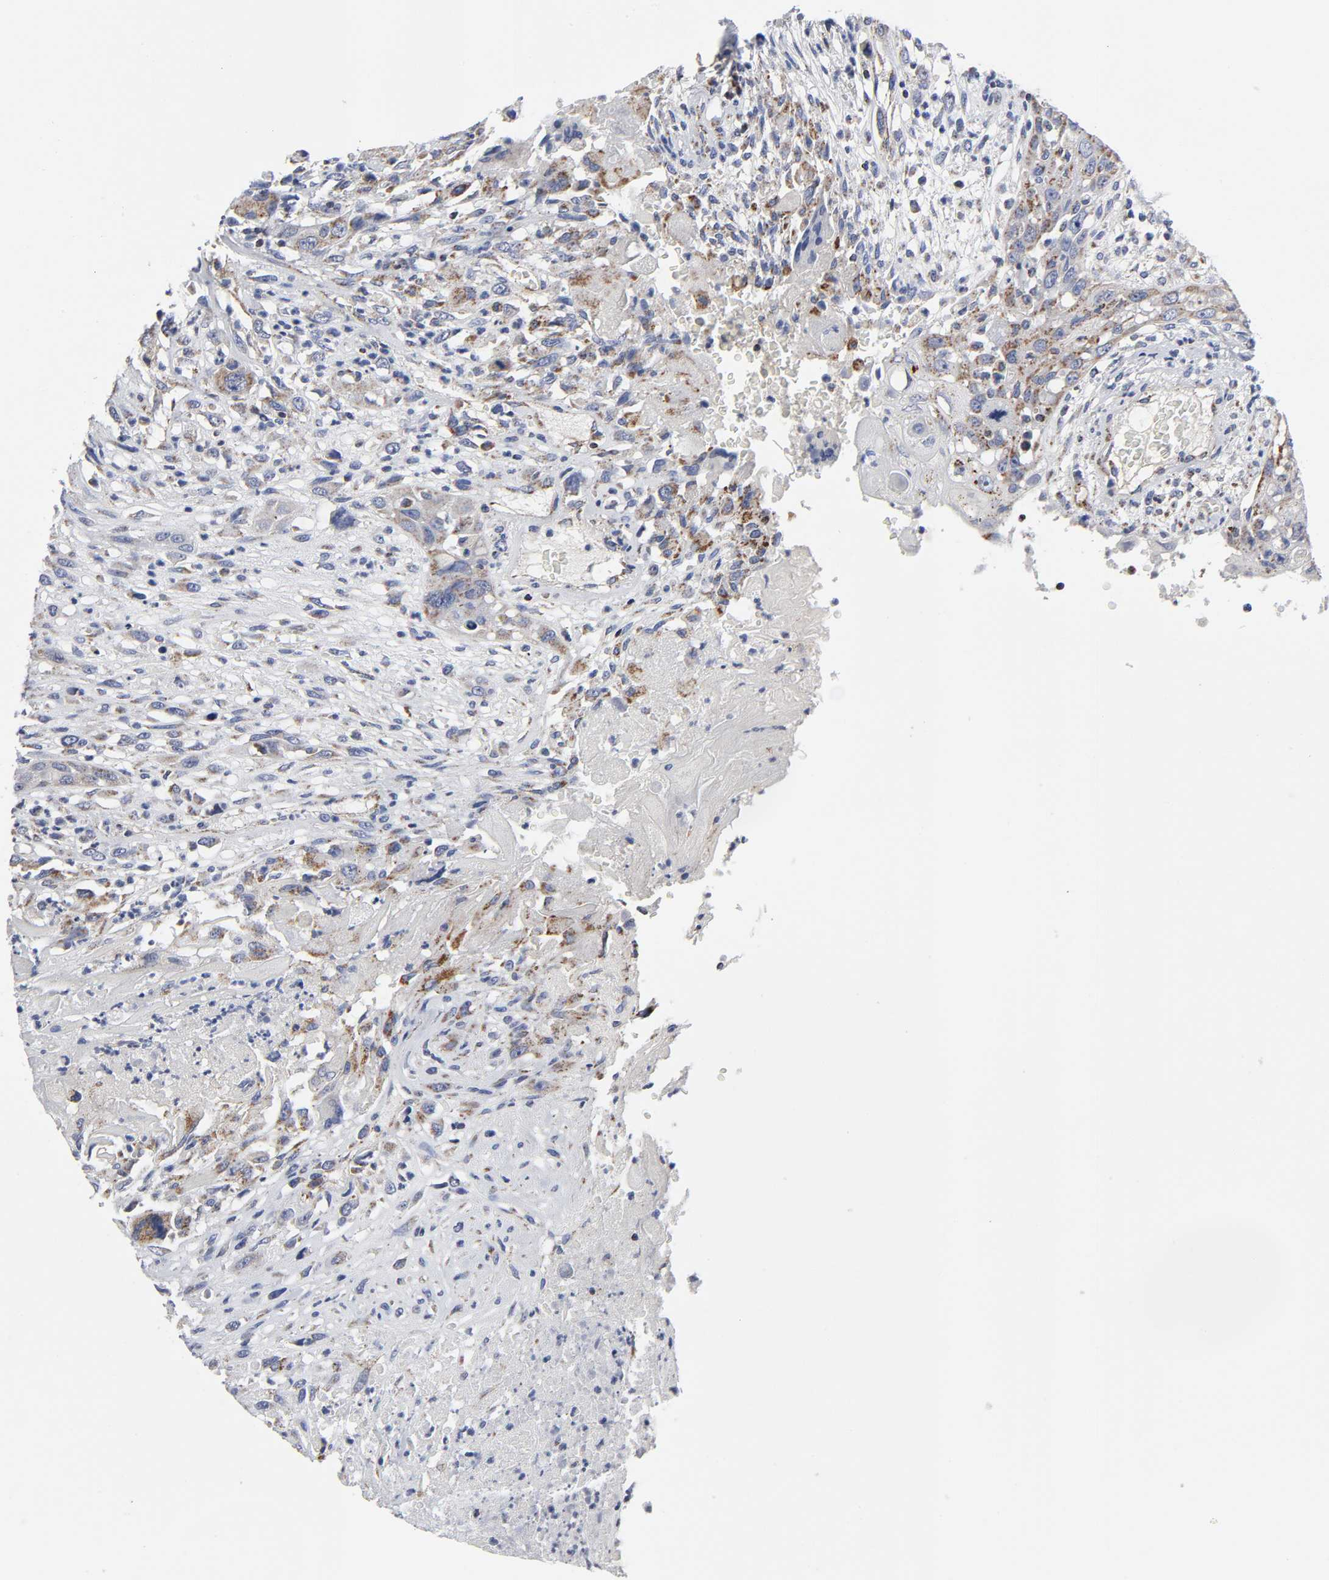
{"staining": {"intensity": "weak", "quantity": "25%-75%", "location": "cytoplasmic/membranous"}, "tissue": "head and neck cancer", "cell_type": "Tumor cells", "image_type": "cancer", "snomed": [{"axis": "morphology", "description": "Necrosis, NOS"}, {"axis": "morphology", "description": "Neoplasm, malignant, NOS"}, {"axis": "topography", "description": "Salivary gland"}, {"axis": "topography", "description": "Head-Neck"}], "caption": "An IHC micrograph of tumor tissue is shown. Protein staining in brown highlights weak cytoplasmic/membranous positivity in head and neck cancer within tumor cells.", "gene": "AOPEP", "patient": {"sex": "male", "age": 43}}